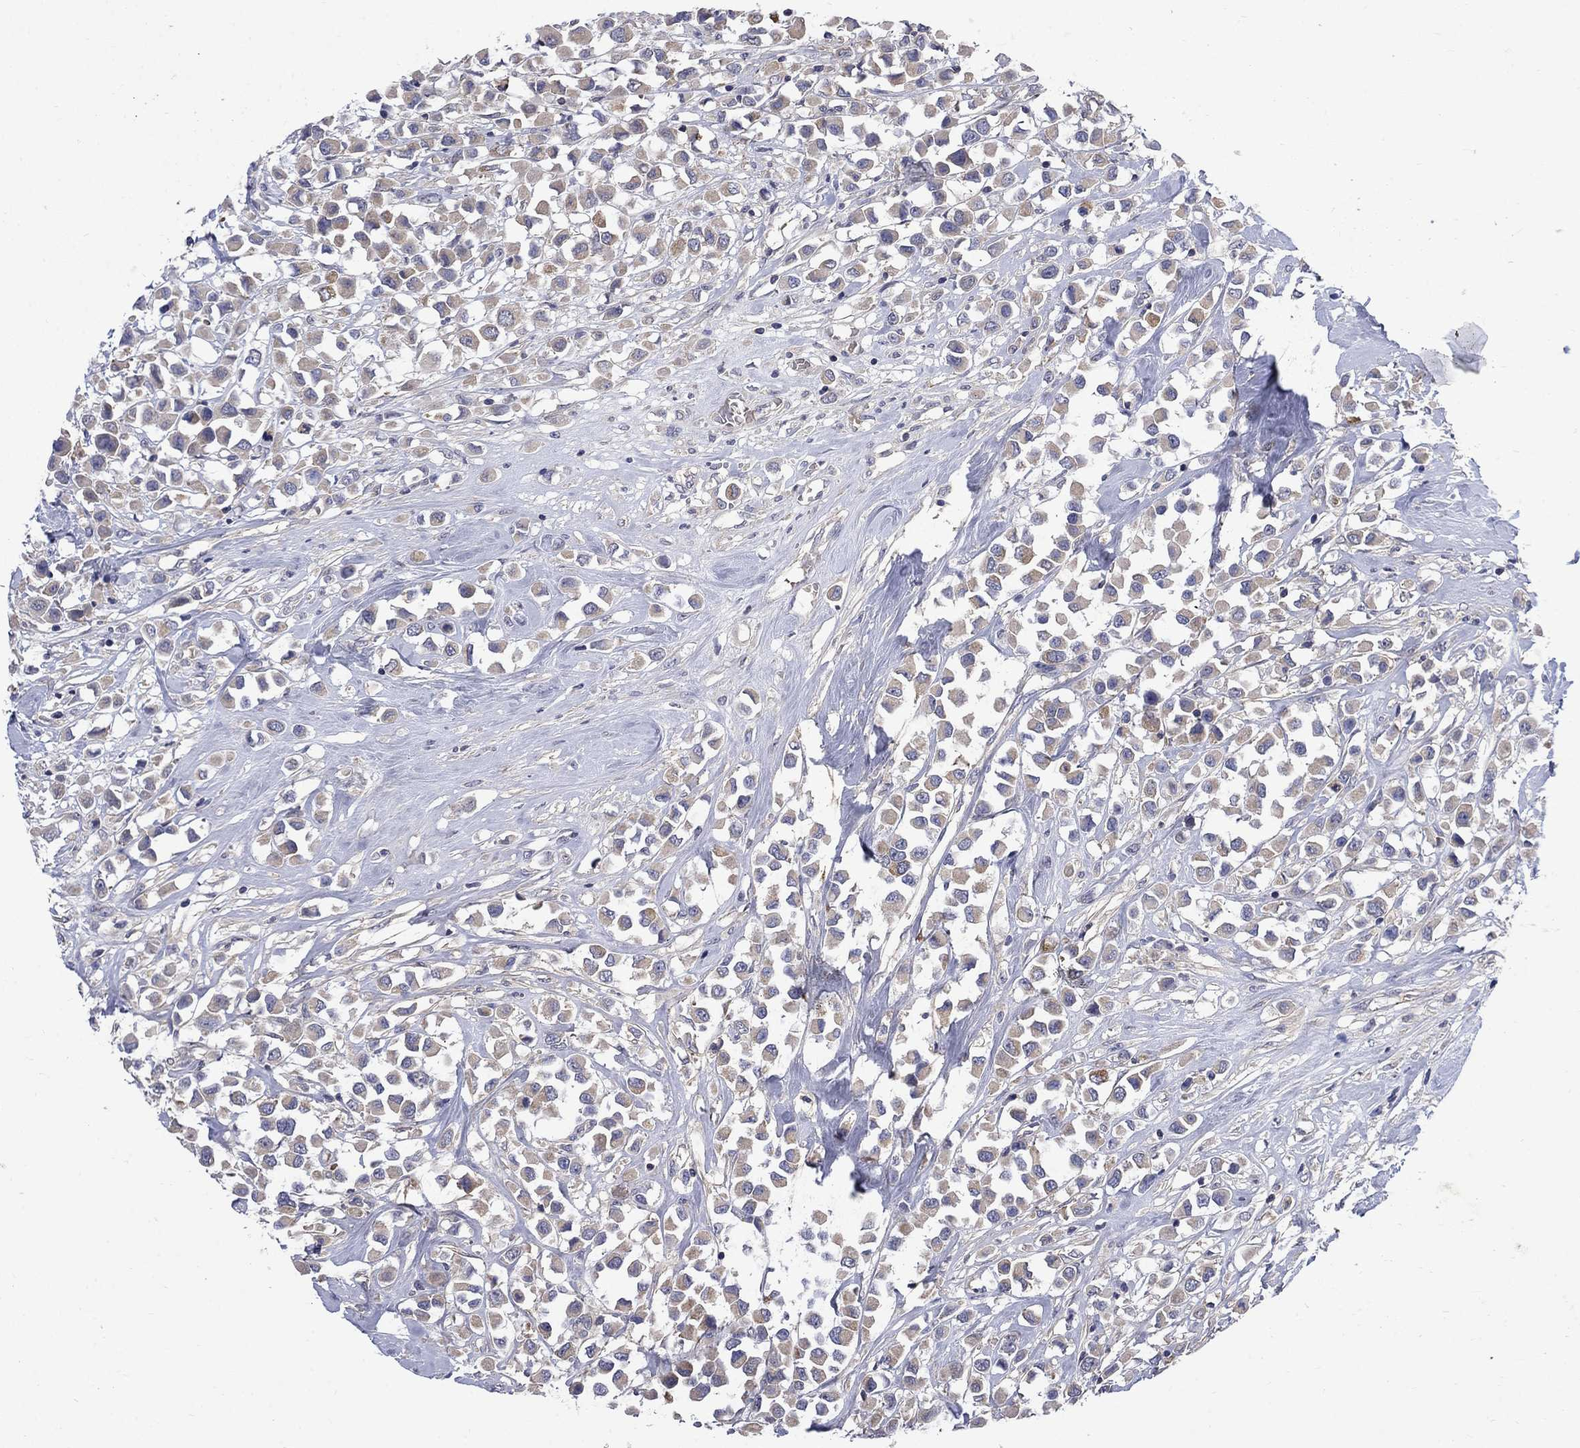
{"staining": {"intensity": "weak", "quantity": "25%-75%", "location": "cytoplasmic/membranous"}, "tissue": "breast cancer", "cell_type": "Tumor cells", "image_type": "cancer", "snomed": [{"axis": "morphology", "description": "Duct carcinoma"}, {"axis": "topography", "description": "Breast"}], "caption": "Brown immunohistochemical staining in human breast infiltrating ductal carcinoma reveals weak cytoplasmic/membranous staining in approximately 25%-75% of tumor cells.", "gene": "HSPA12A", "patient": {"sex": "female", "age": 61}}